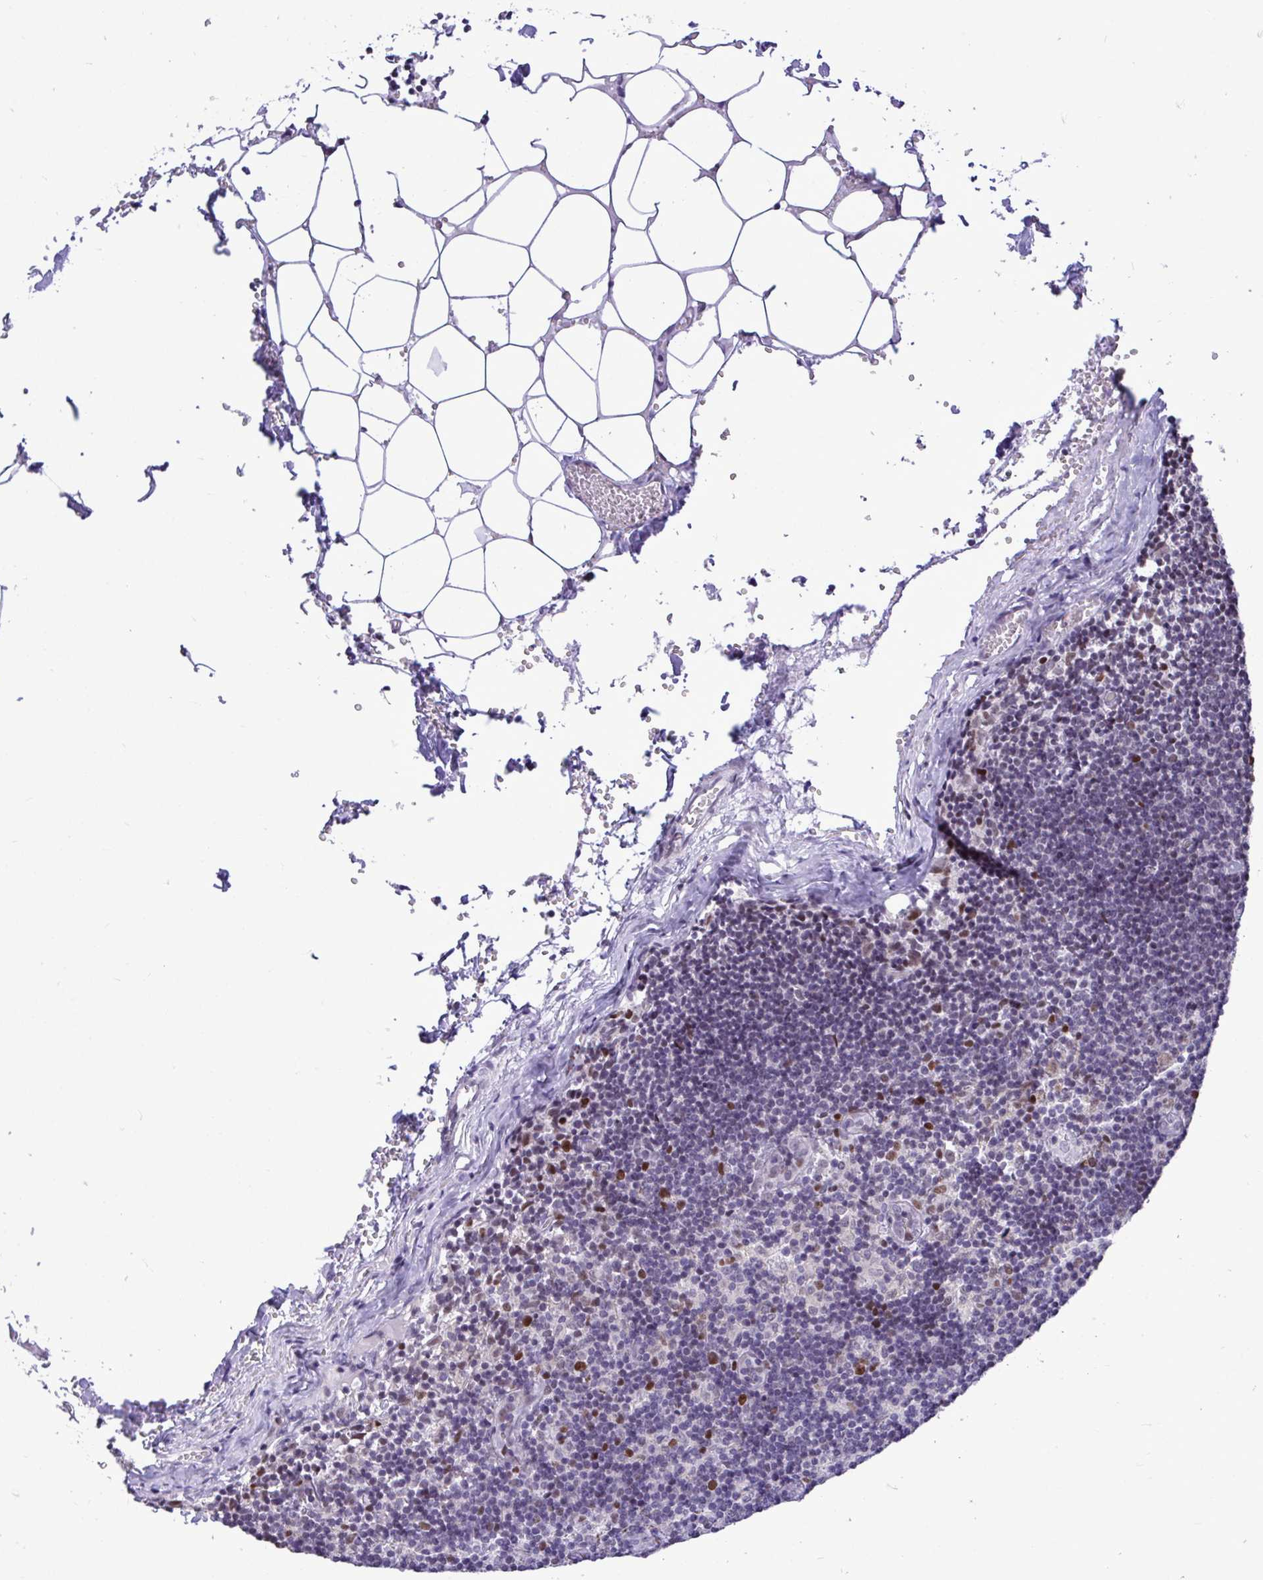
{"staining": {"intensity": "strong", "quantity": "<25%", "location": "nuclear"}, "tissue": "lymph node", "cell_type": "Non-germinal center cells", "image_type": "normal", "snomed": [{"axis": "morphology", "description": "Normal tissue, NOS"}, {"axis": "topography", "description": "Lymph node"}], "caption": "An IHC image of unremarkable tissue is shown. Protein staining in brown highlights strong nuclear positivity in lymph node within non-germinal center cells.", "gene": "C1QL2", "patient": {"sex": "female", "age": 31}}